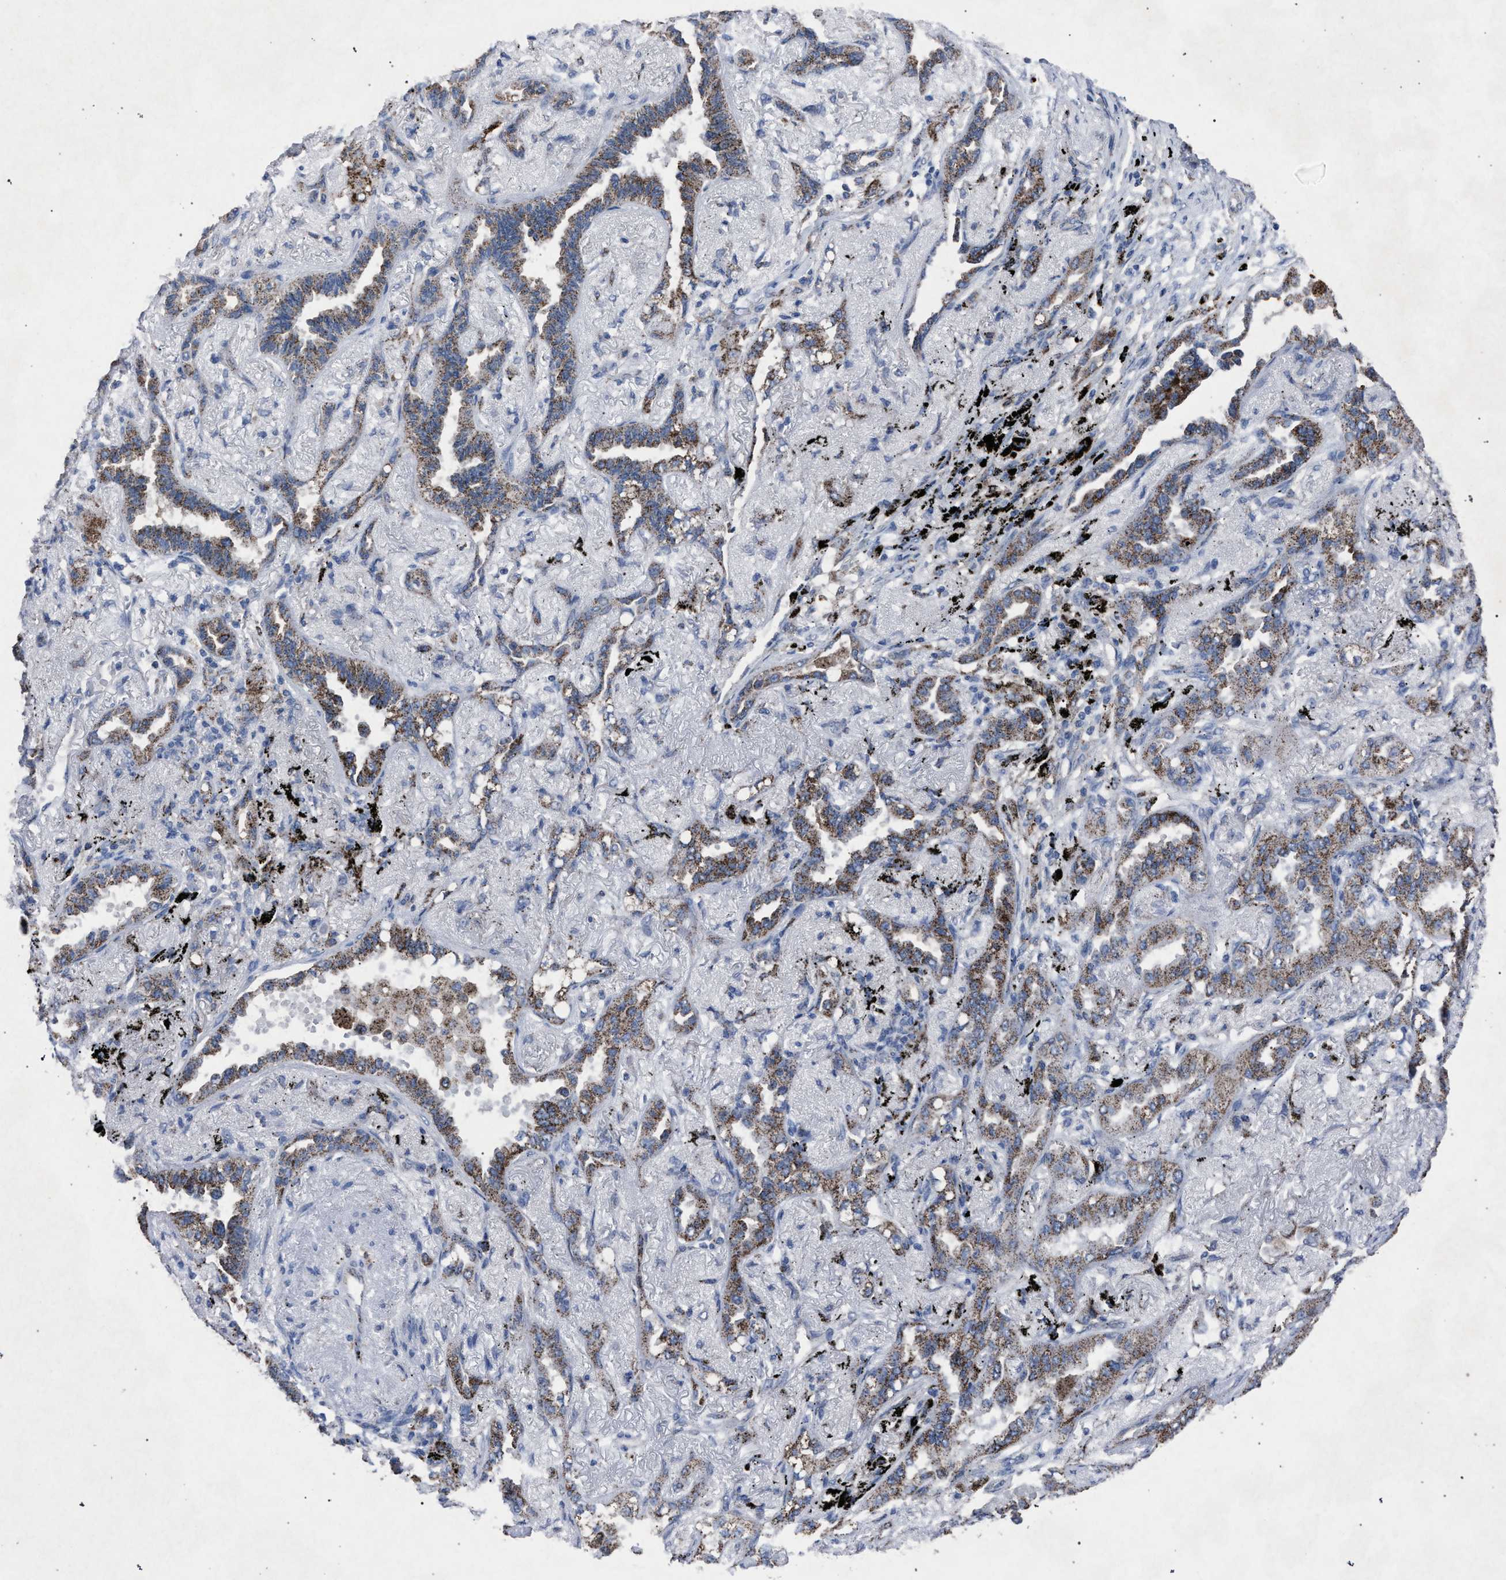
{"staining": {"intensity": "moderate", "quantity": ">75%", "location": "cytoplasmic/membranous"}, "tissue": "lung cancer", "cell_type": "Tumor cells", "image_type": "cancer", "snomed": [{"axis": "morphology", "description": "Adenocarcinoma, NOS"}, {"axis": "topography", "description": "Lung"}], "caption": "Immunohistochemical staining of human lung adenocarcinoma displays medium levels of moderate cytoplasmic/membranous expression in approximately >75% of tumor cells.", "gene": "HSD17B4", "patient": {"sex": "male", "age": 59}}